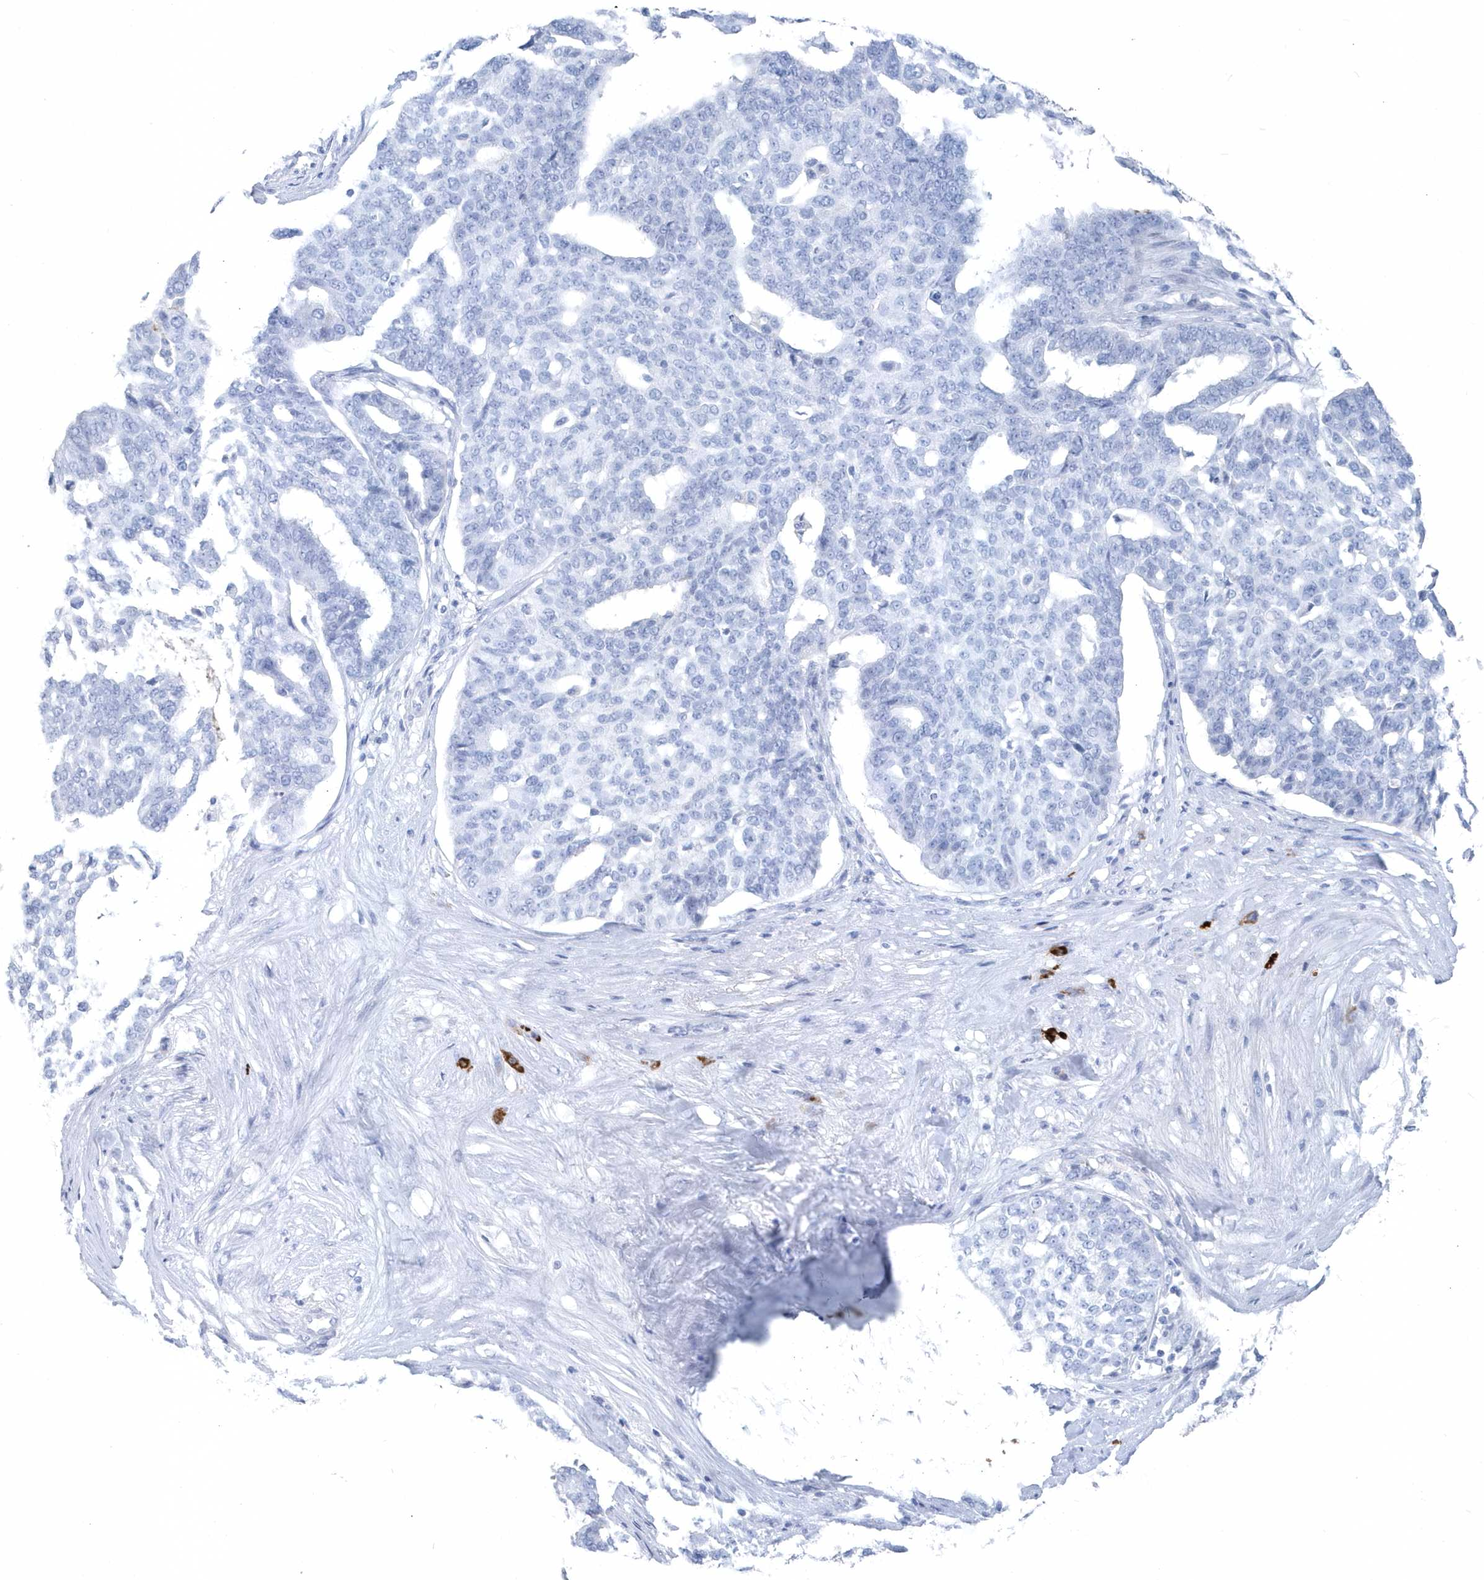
{"staining": {"intensity": "negative", "quantity": "none", "location": "none"}, "tissue": "ovarian cancer", "cell_type": "Tumor cells", "image_type": "cancer", "snomed": [{"axis": "morphology", "description": "Cystadenocarcinoma, serous, NOS"}, {"axis": "topography", "description": "Ovary"}], "caption": "This photomicrograph is of serous cystadenocarcinoma (ovarian) stained with immunohistochemistry to label a protein in brown with the nuclei are counter-stained blue. There is no staining in tumor cells.", "gene": "JCHAIN", "patient": {"sex": "female", "age": 59}}